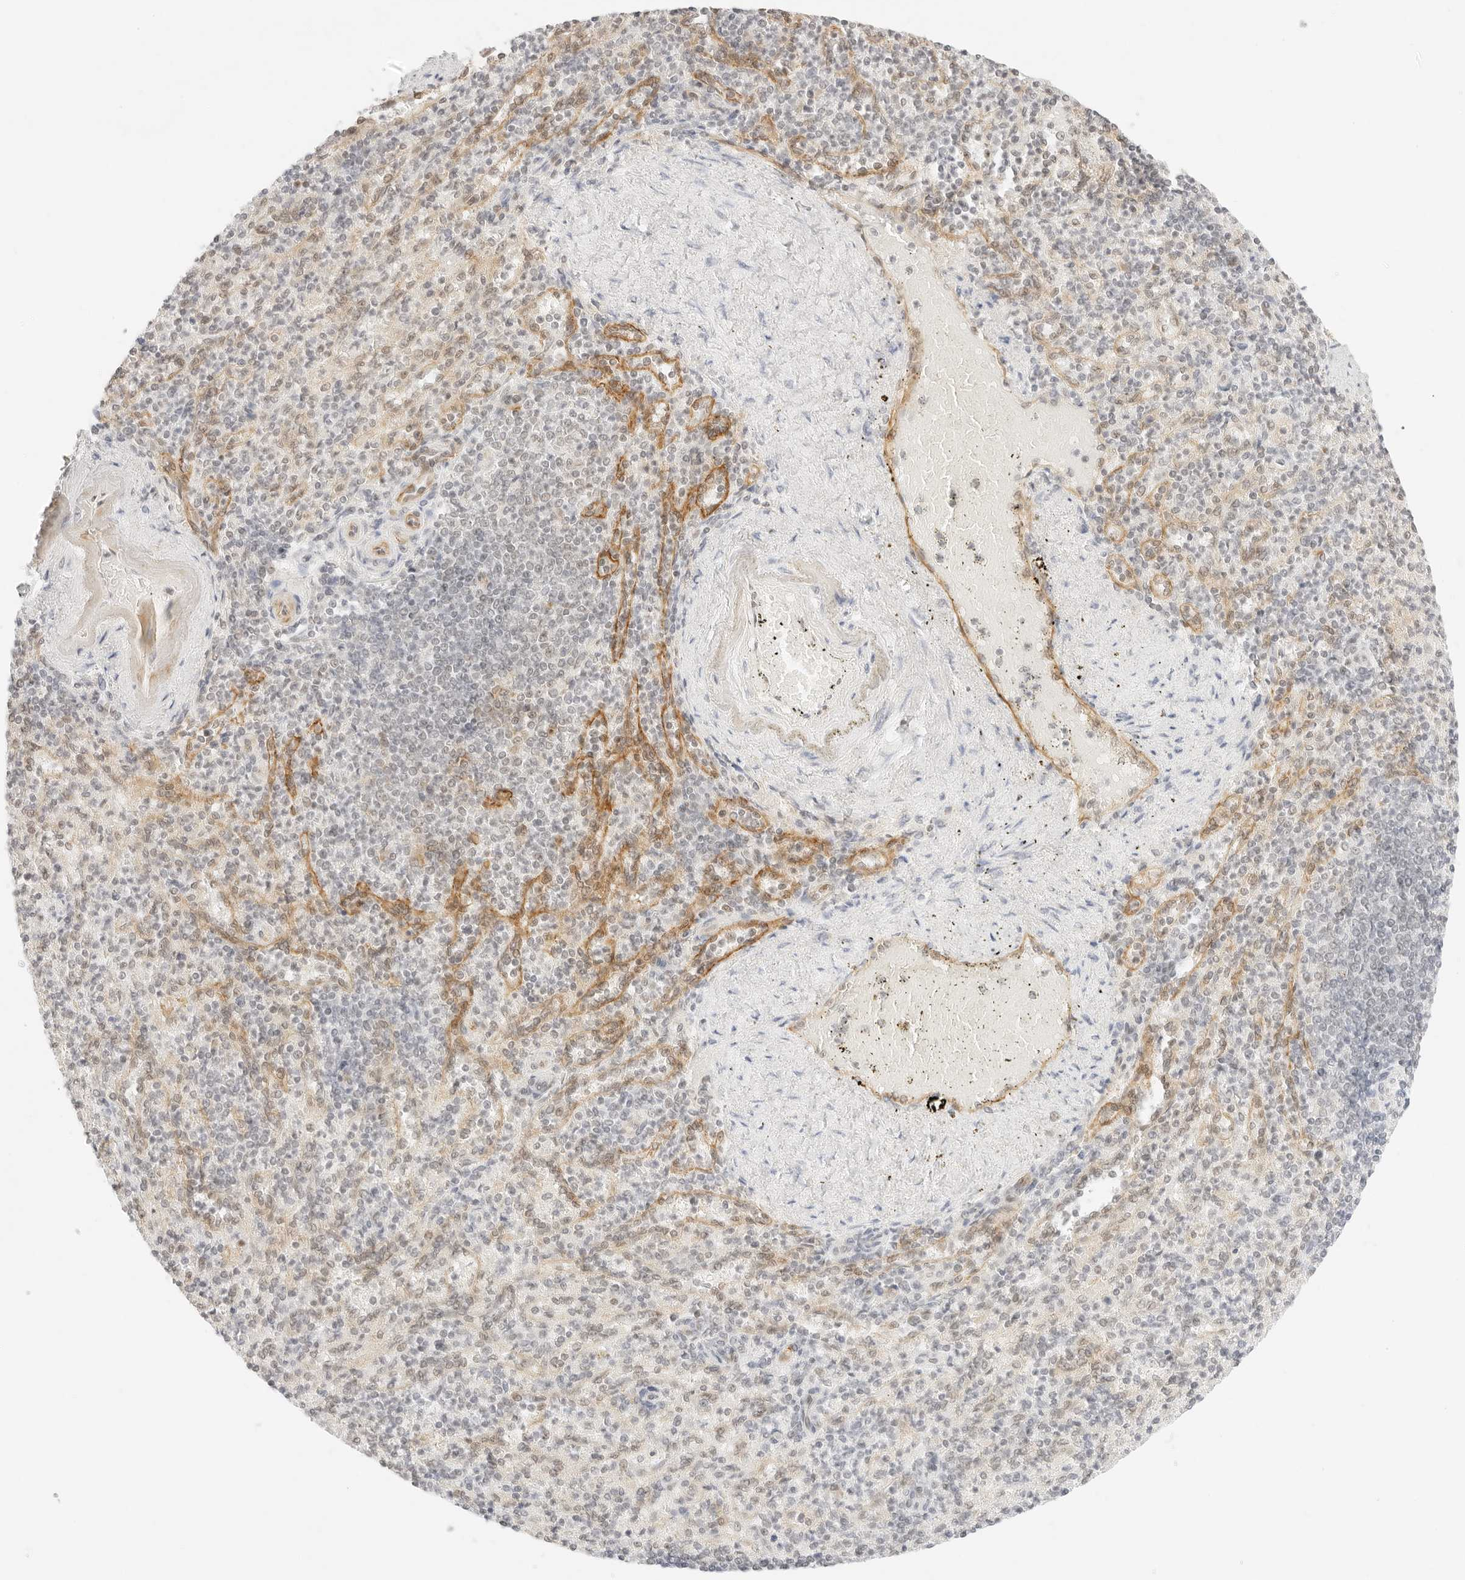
{"staining": {"intensity": "negative", "quantity": "none", "location": "none"}, "tissue": "spleen", "cell_type": "Cells in red pulp", "image_type": "normal", "snomed": [{"axis": "morphology", "description": "Normal tissue, NOS"}, {"axis": "topography", "description": "Spleen"}], "caption": "A high-resolution photomicrograph shows immunohistochemistry (IHC) staining of benign spleen, which demonstrates no significant staining in cells in red pulp. (Brightfield microscopy of DAB (3,3'-diaminobenzidine) immunohistochemistry (IHC) at high magnification).", "gene": "ITGA6", "patient": {"sex": "female", "age": 74}}